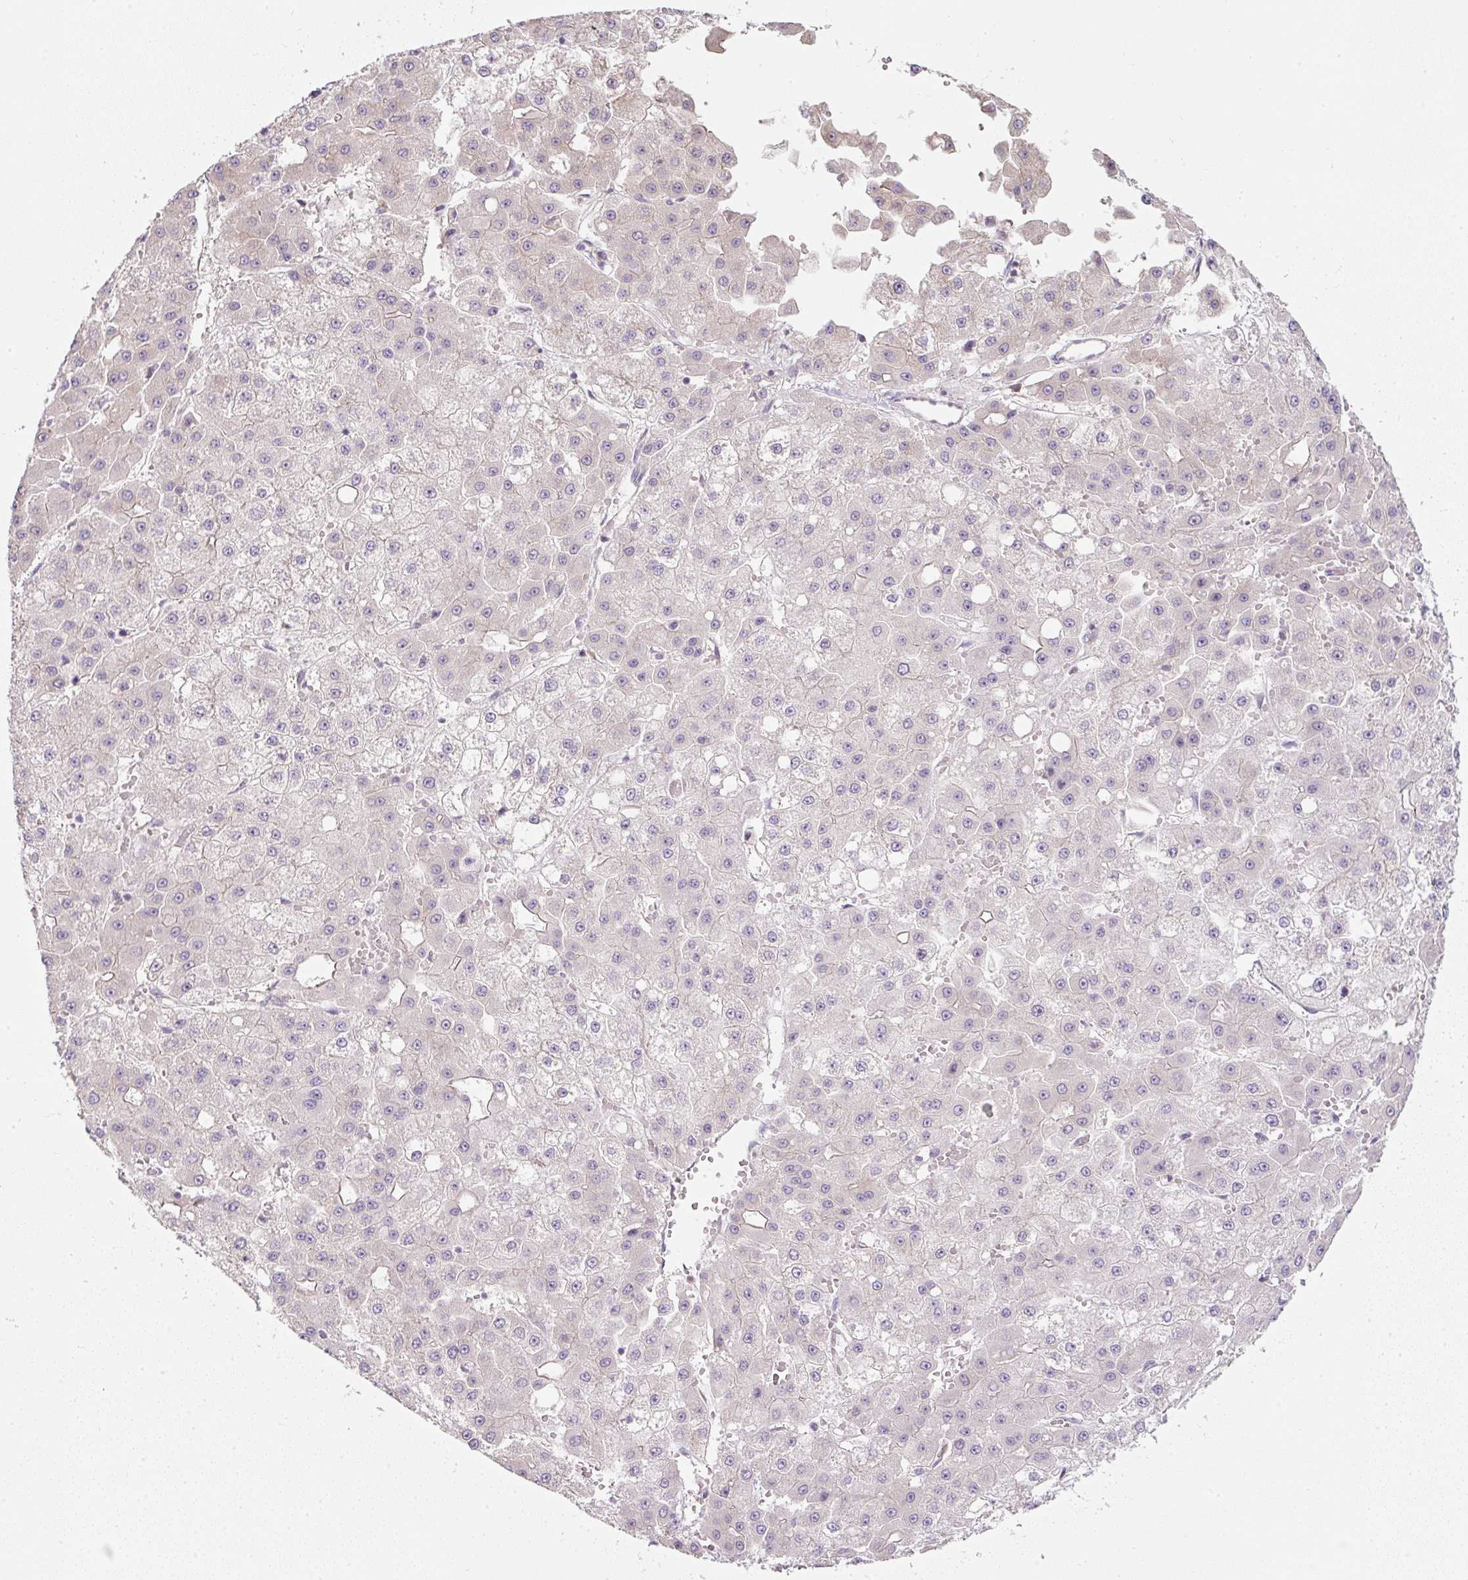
{"staining": {"intensity": "negative", "quantity": "none", "location": "none"}, "tissue": "liver cancer", "cell_type": "Tumor cells", "image_type": "cancer", "snomed": [{"axis": "morphology", "description": "Carcinoma, Hepatocellular, NOS"}, {"axis": "topography", "description": "Liver"}], "caption": "The micrograph reveals no staining of tumor cells in liver hepatocellular carcinoma. (DAB (3,3'-diaminobenzidine) IHC, high magnification).", "gene": "MLX", "patient": {"sex": "male", "age": 47}}